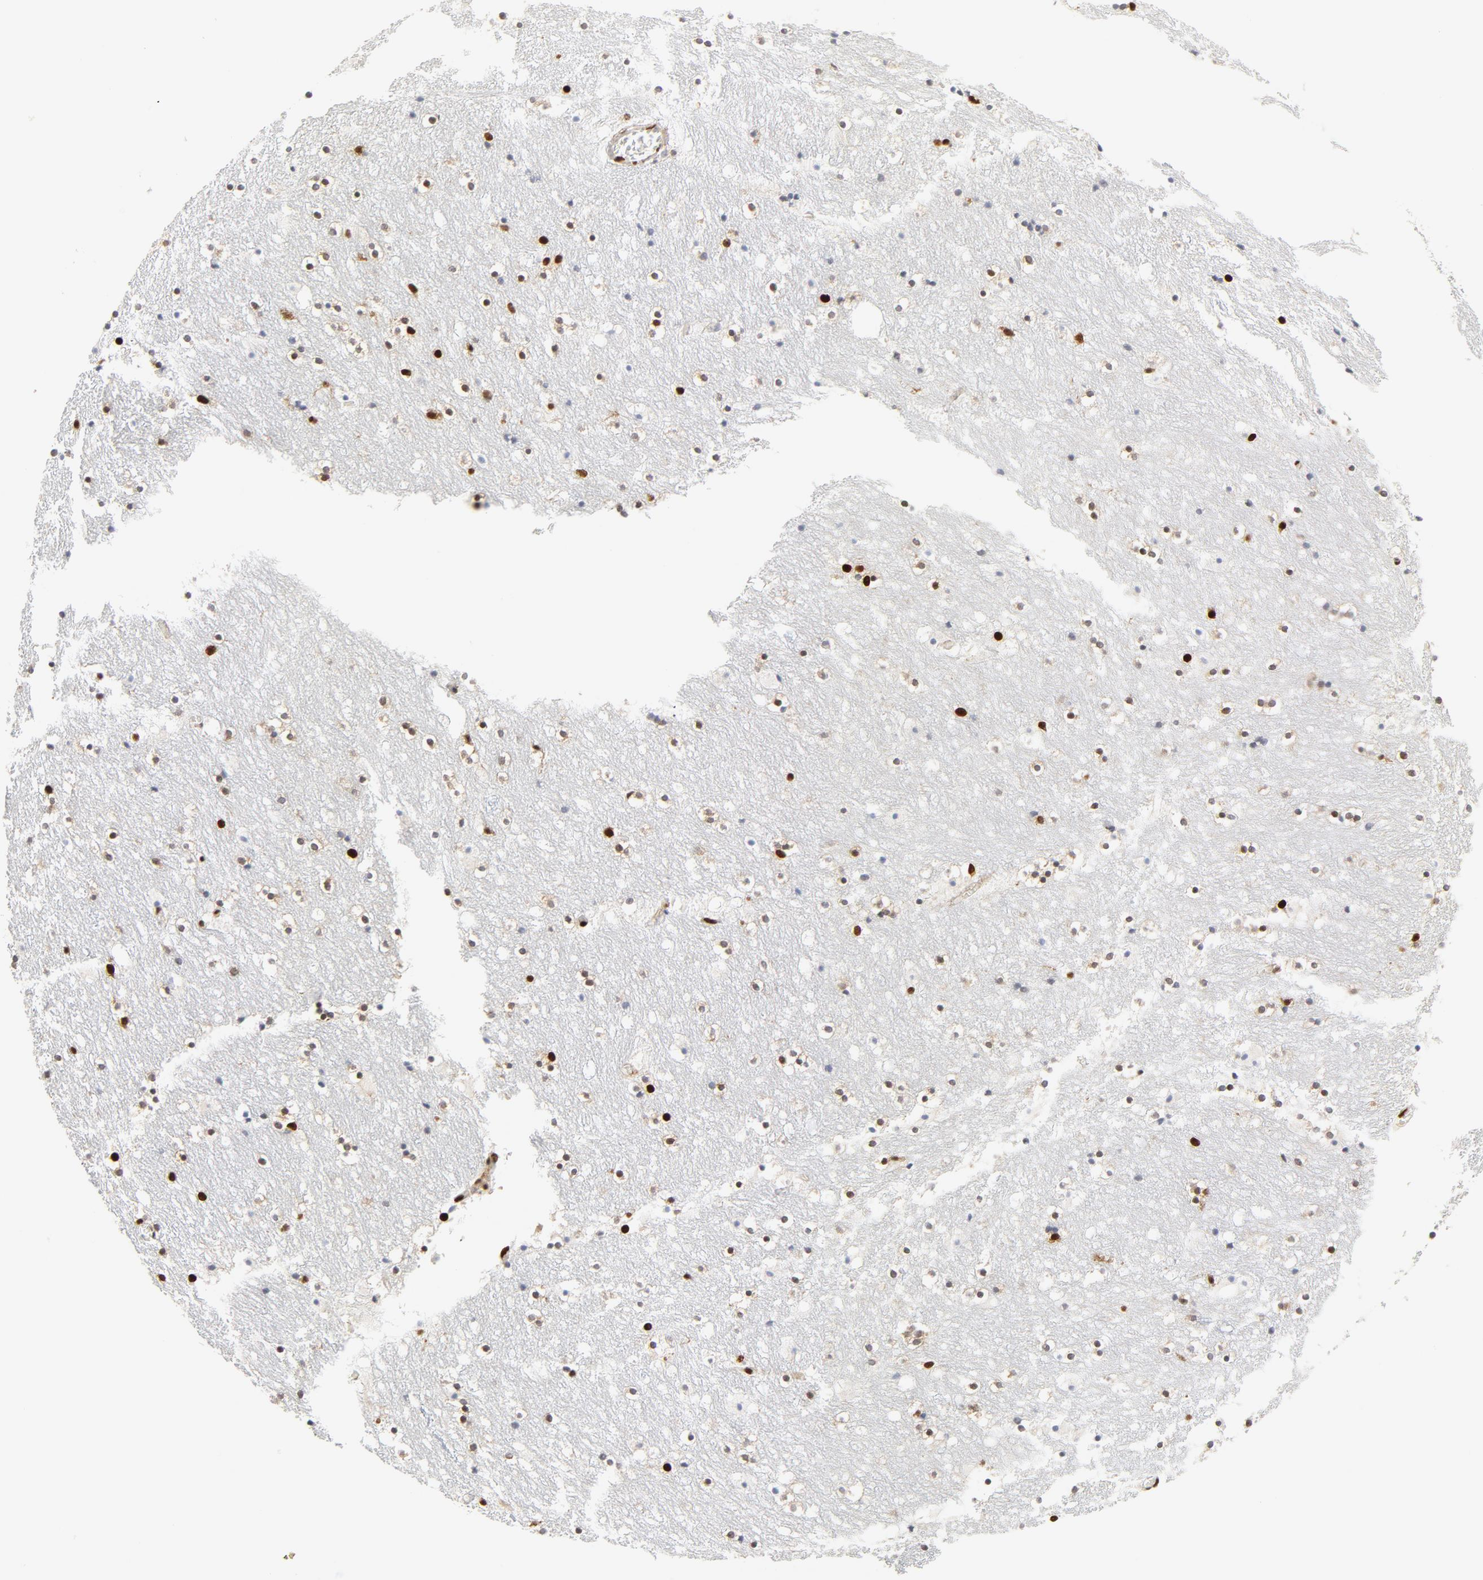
{"staining": {"intensity": "moderate", "quantity": "25%-75%", "location": "nuclear"}, "tissue": "caudate", "cell_type": "Glial cells", "image_type": "normal", "snomed": [{"axis": "morphology", "description": "Normal tissue, NOS"}, {"axis": "topography", "description": "Lateral ventricle wall"}], "caption": "Immunohistochemistry (IHC) micrograph of benign caudate: human caudate stained using IHC displays medium levels of moderate protein expression localized specifically in the nuclear of glial cells, appearing as a nuclear brown color.", "gene": "MEF2A", "patient": {"sex": "male", "age": 45}}